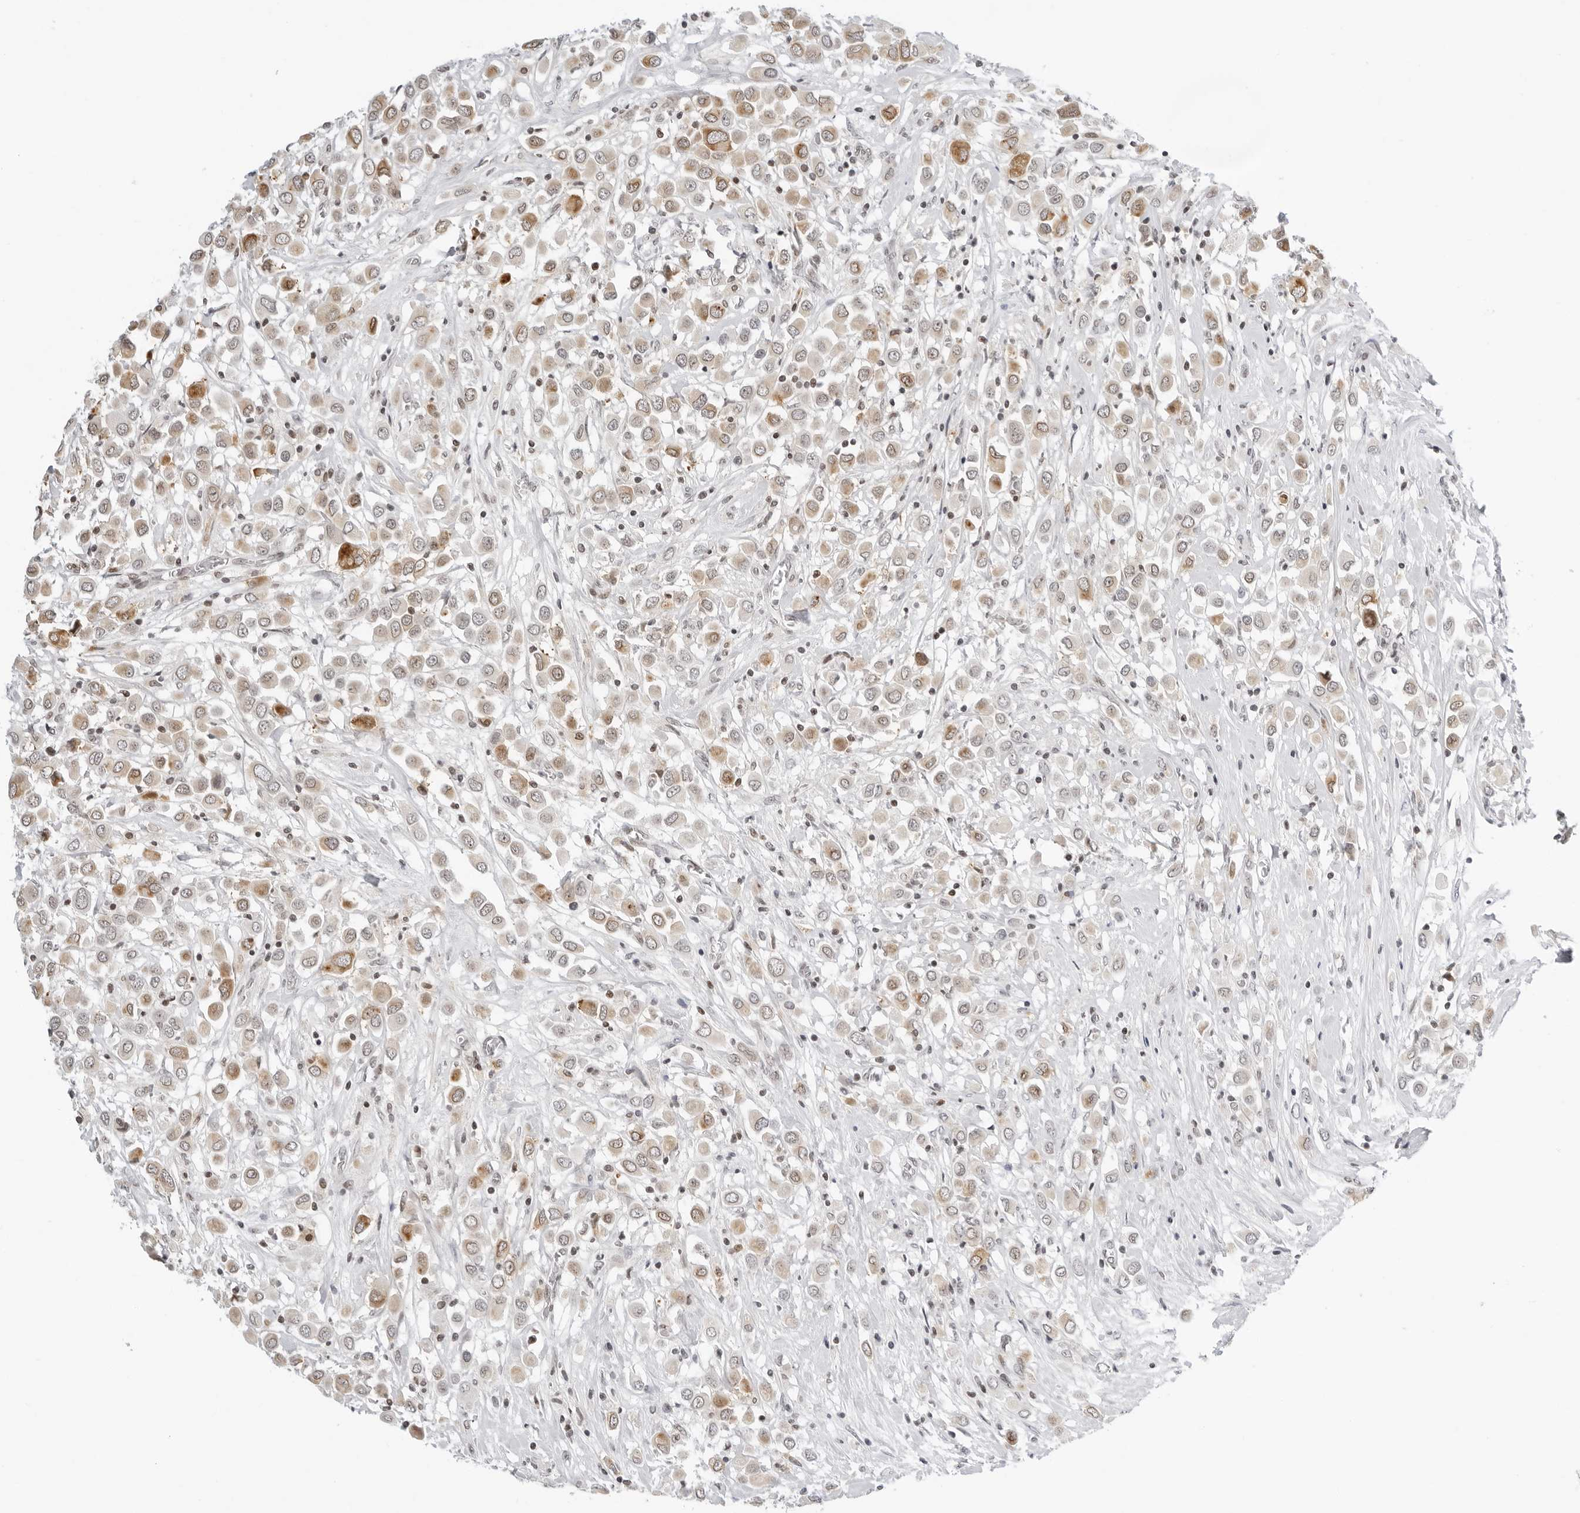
{"staining": {"intensity": "moderate", "quantity": "<25%", "location": "cytoplasmic/membranous"}, "tissue": "breast cancer", "cell_type": "Tumor cells", "image_type": "cancer", "snomed": [{"axis": "morphology", "description": "Duct carcinoma"}, {"axis": "topography", "description": "Breast"}], "caption": "There is low levels of moderate cytoplasmic/membranous positivity in tumor cells of breast cancer, as demonstrated by immunohistochemical staining (brown color).", "gene": "MSH6", "patient": {"sex": "female", "age": 61}}